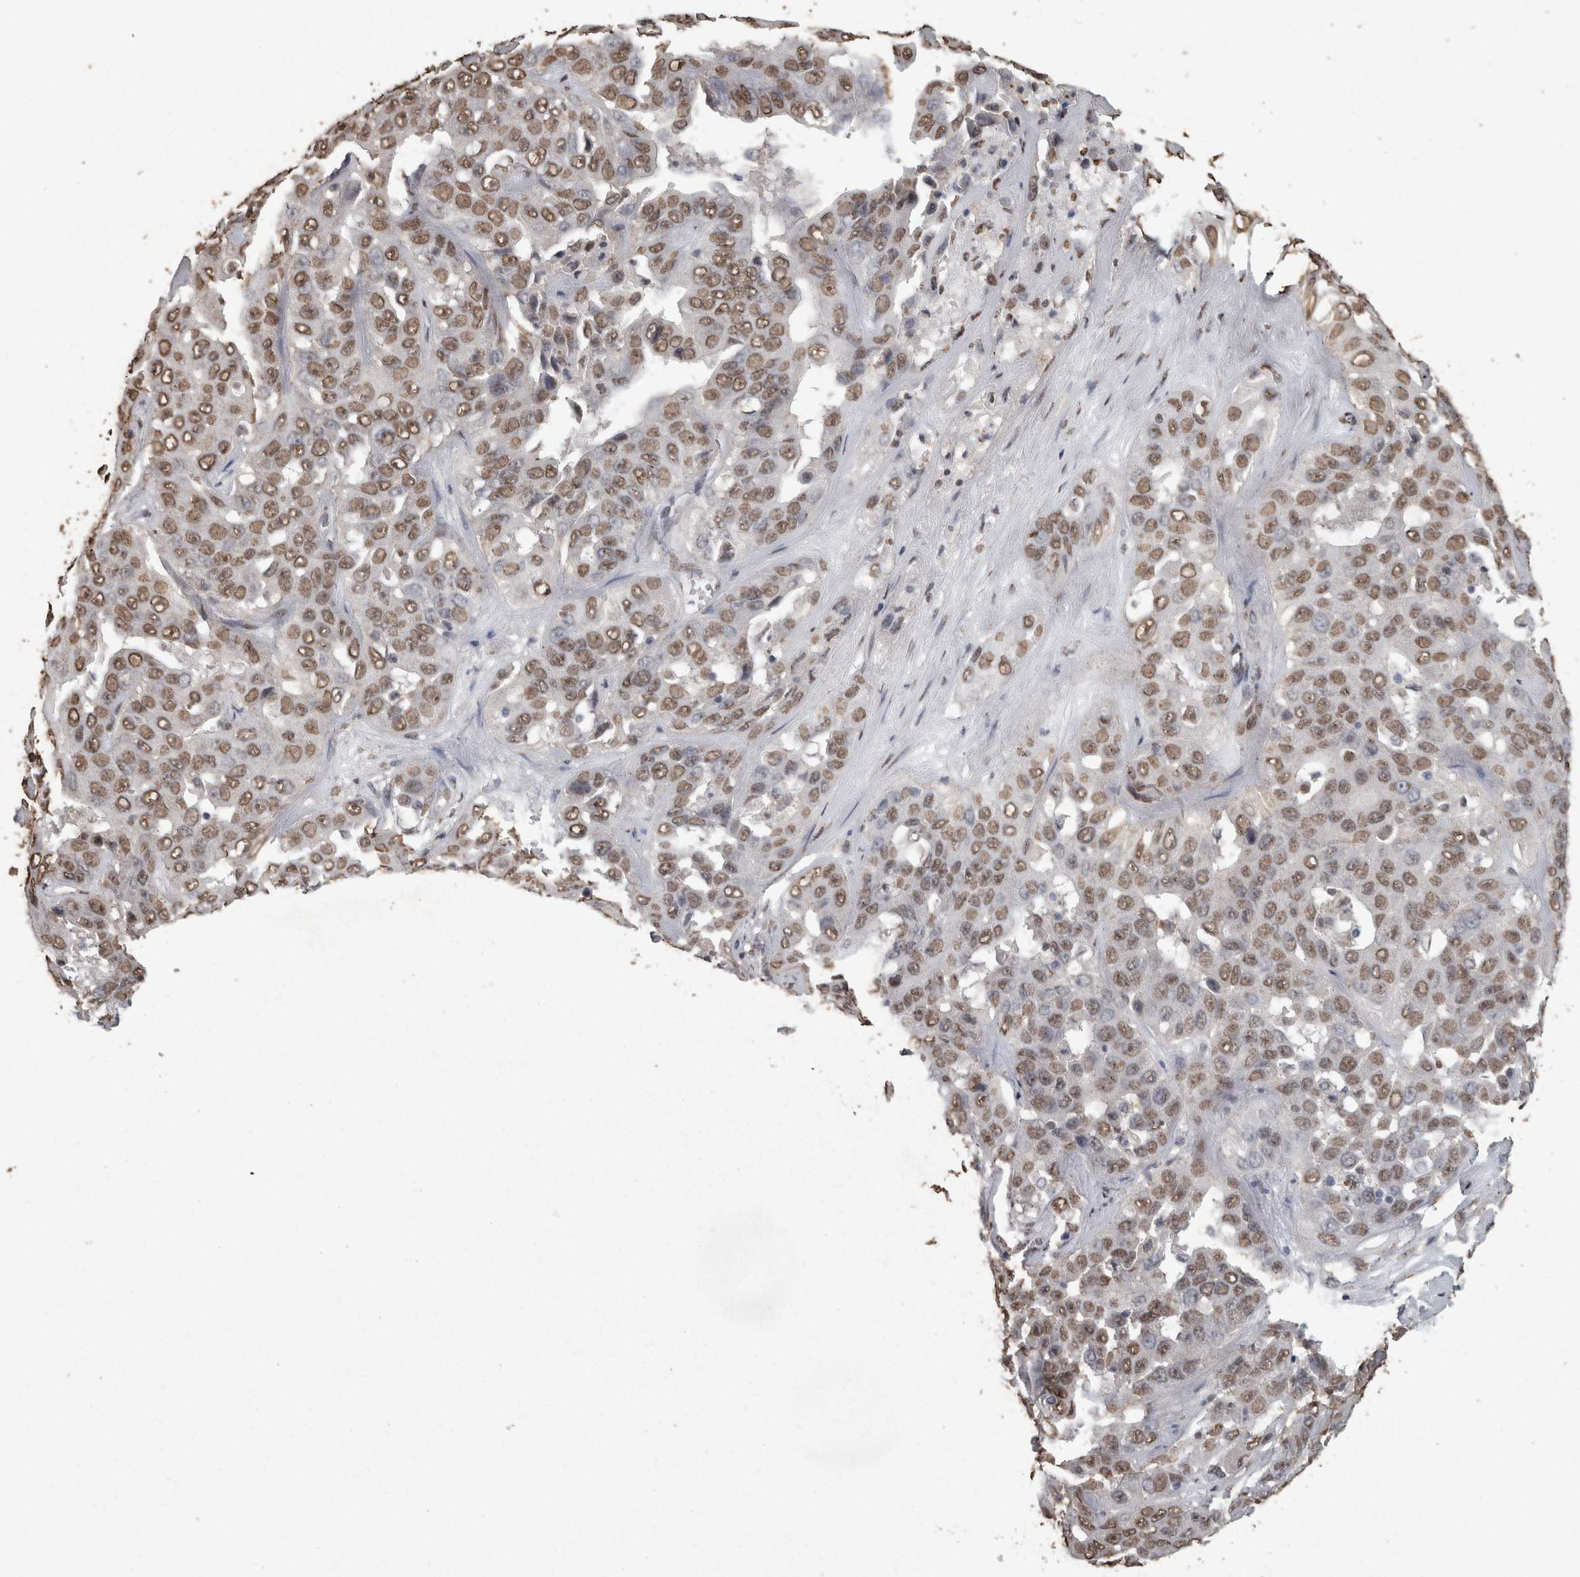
{"staining": {"intensity": "moderate", "quantity": ">75%", "location": "nuclear"}, "tissue": "liver cancer", "cell_type": "Tumor cells", "image_type": "cancer", "snomed": [{"axis": "morphology", "description": "Cholangiocarcinoma"}, {"axis": "topography", "description": "Liver"}], "caption": "Tumor cells show medium levels of moderate nuclear expression in about >75% of cells in human liver cholangiocarcinoma. Nuclei are stained in blue.", "gene": "SMAD7", "patient": {"sex": "female", "age": 52}}